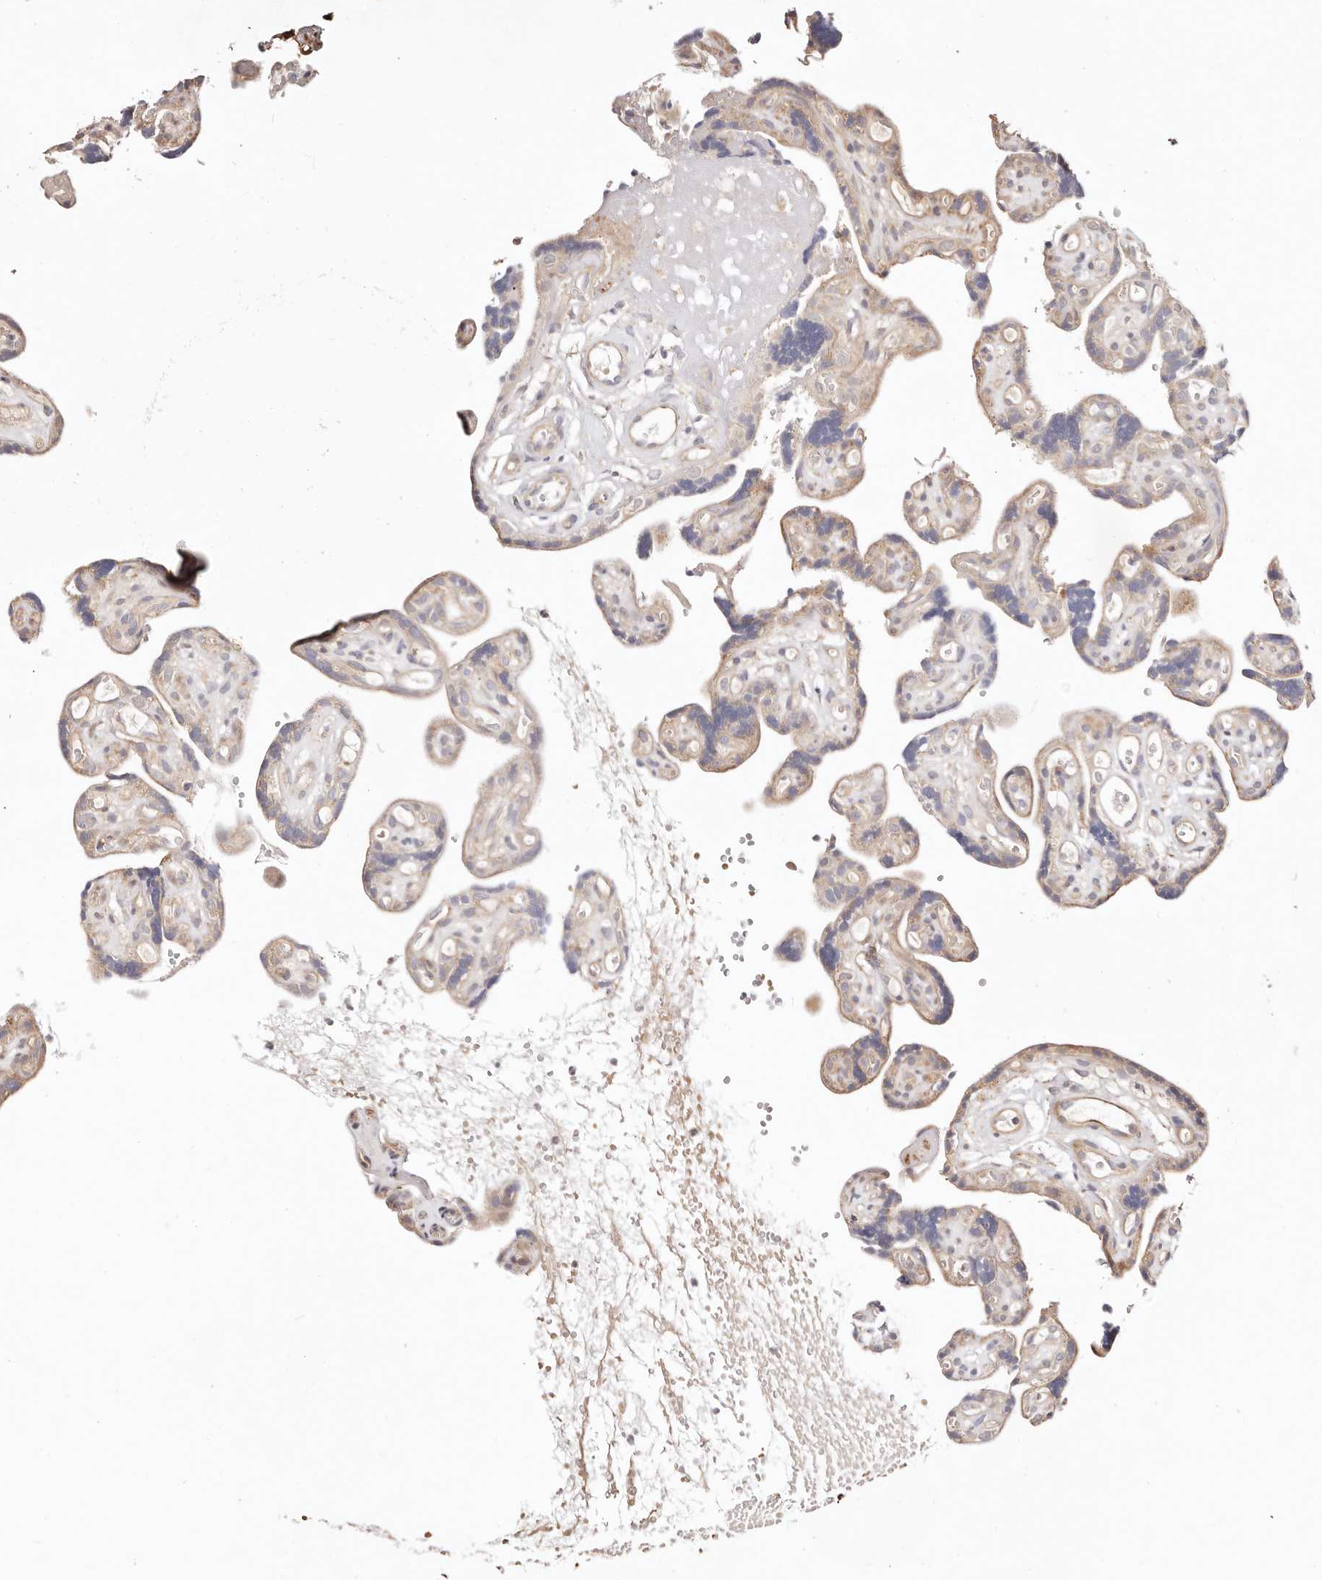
{"staining": {"intensity": "weak", "quantity": ">75%", "location": "cytoplasmic/membranous"}, "tissue": "placenta", "cell_type": "Decidual cells", "image_type": "normal", "snomed": [{"axis": "morphology", "description": "Normal tissue, NOS"}, {"axis": "topography", "description": "Placenta"}], "caption": "Immunohistochemical staining of normal human placenta displays low levels of weak cytoplasmic/membranous positivity in about >75% of decidual cells.", "gene": "MAPK1", "patient": {"sex": "female", "age": 30}}